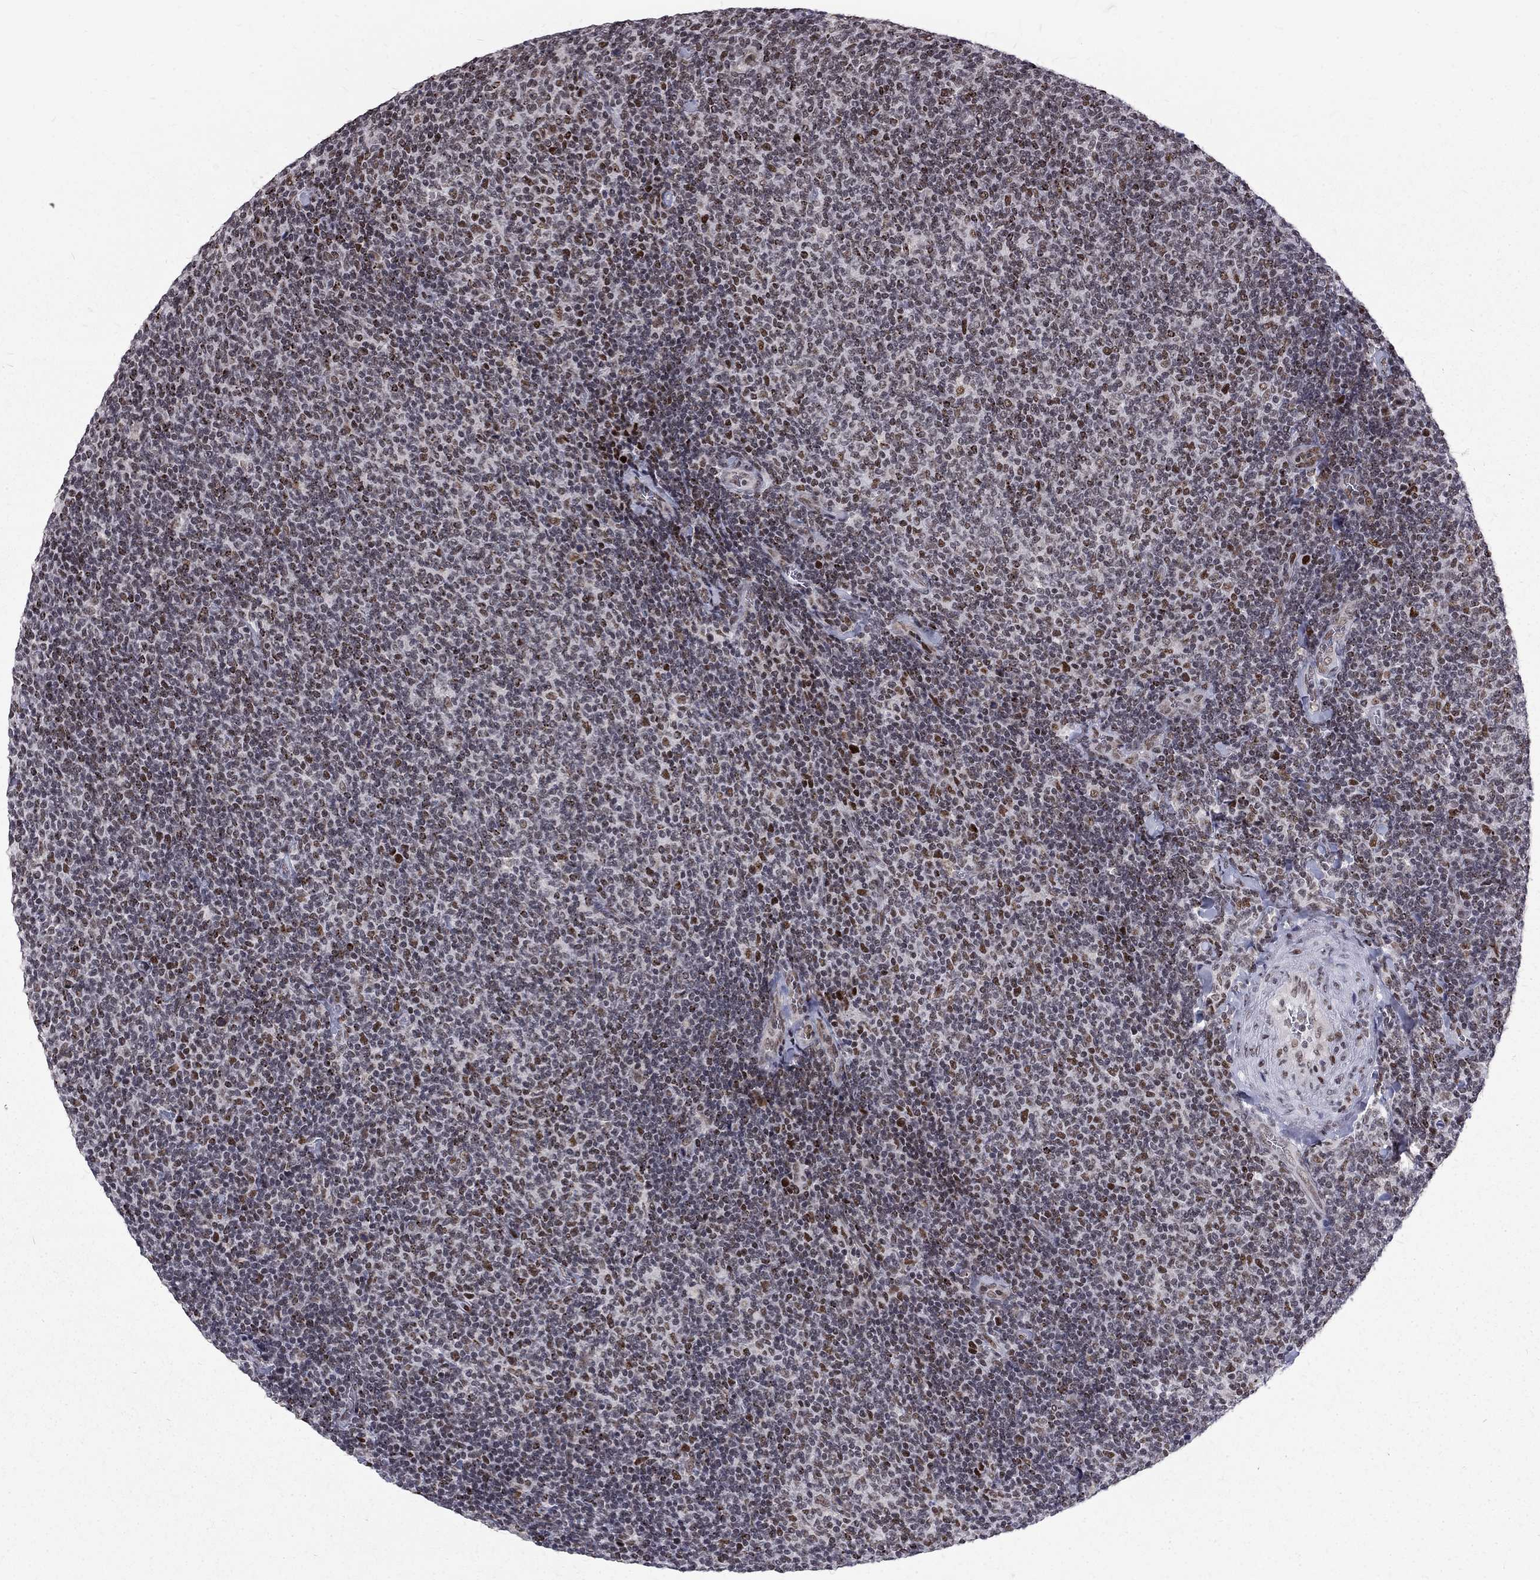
{"staining": {"intensity": "moderate", "quantity": "<25%", "location": "nuclear"}, "tissue": "lymphoma", "cell_type": "Tumor cells", "image_type": "cancer", "snomed": [{"axis": "morphology", "description": "Malignant lymphoma, non-Hodgkin's type, Low grade"}, {"axis": "topography", "description": "Lymph node"}], "caption": "This is an image of immunohistochemistry staining of lymphoma, which shows moderate positivity in the nuclear of tumor cells.", "gene": "TCEAL1", "patient": {"sex": "male", "age": 52}}